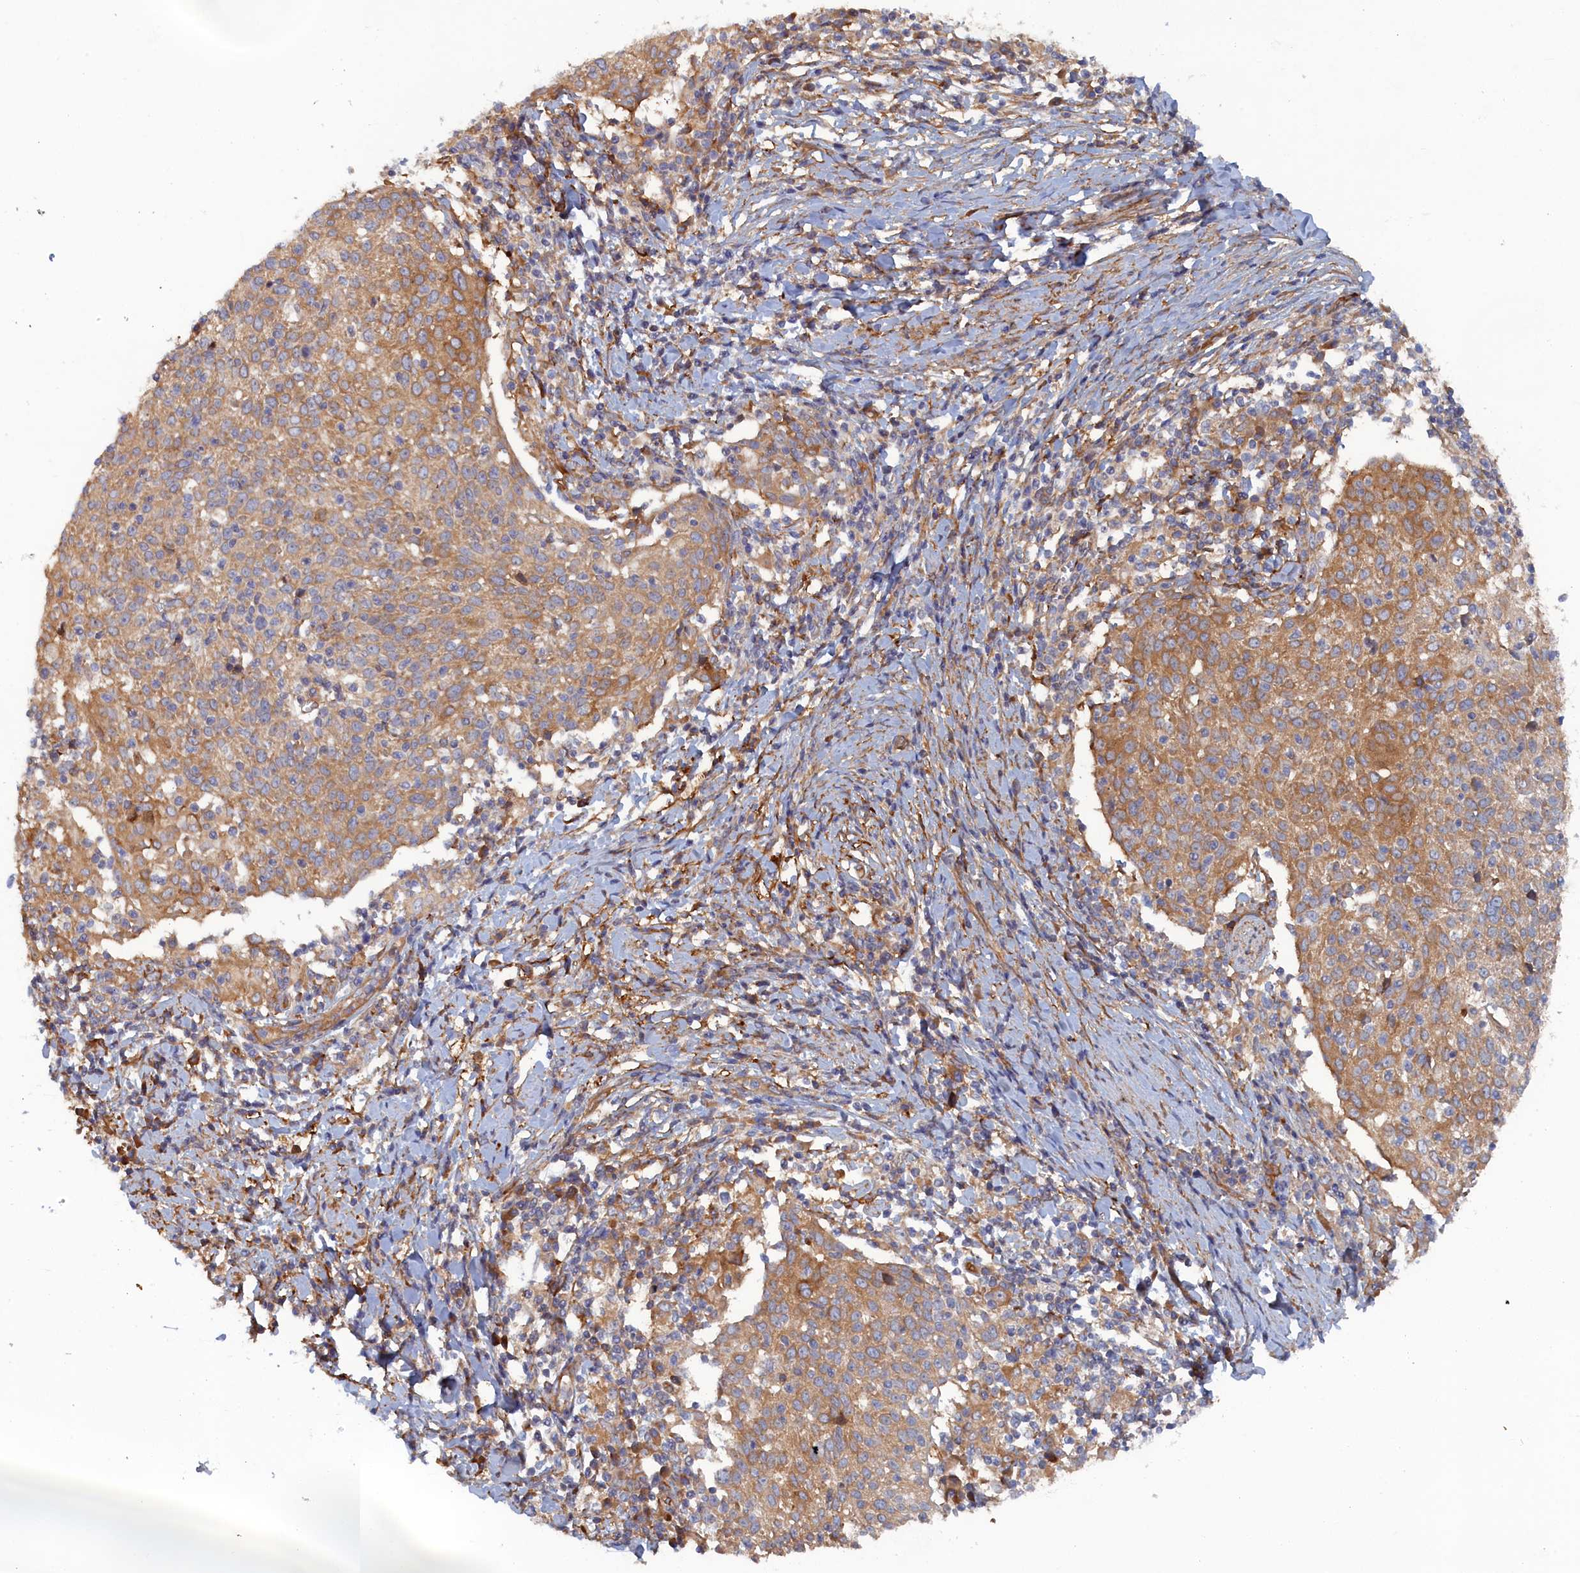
{"staining": {"intensity": "moderate", "quantity": ">75%", "location": "cytoplasmic/membranous"}, "tissue": "cervical cancer", "cell_type": "Tumor cells", "image_type": "cancer", "snomed": [{"axis": "morphology", "description": "Squamous cell carcinoma, NOS"}, {"axis": "topography", "description": "Cervix"}], "caption": "Squamous cell carcinoma (cervical) tissue demonstrates moderate cytoplasmic/membranous expression in approximately >75% of tumor cells, visualized by immunohistochemistry.", "gene": "TMEM196", "patient": {"sex": "female", "age": 52}}